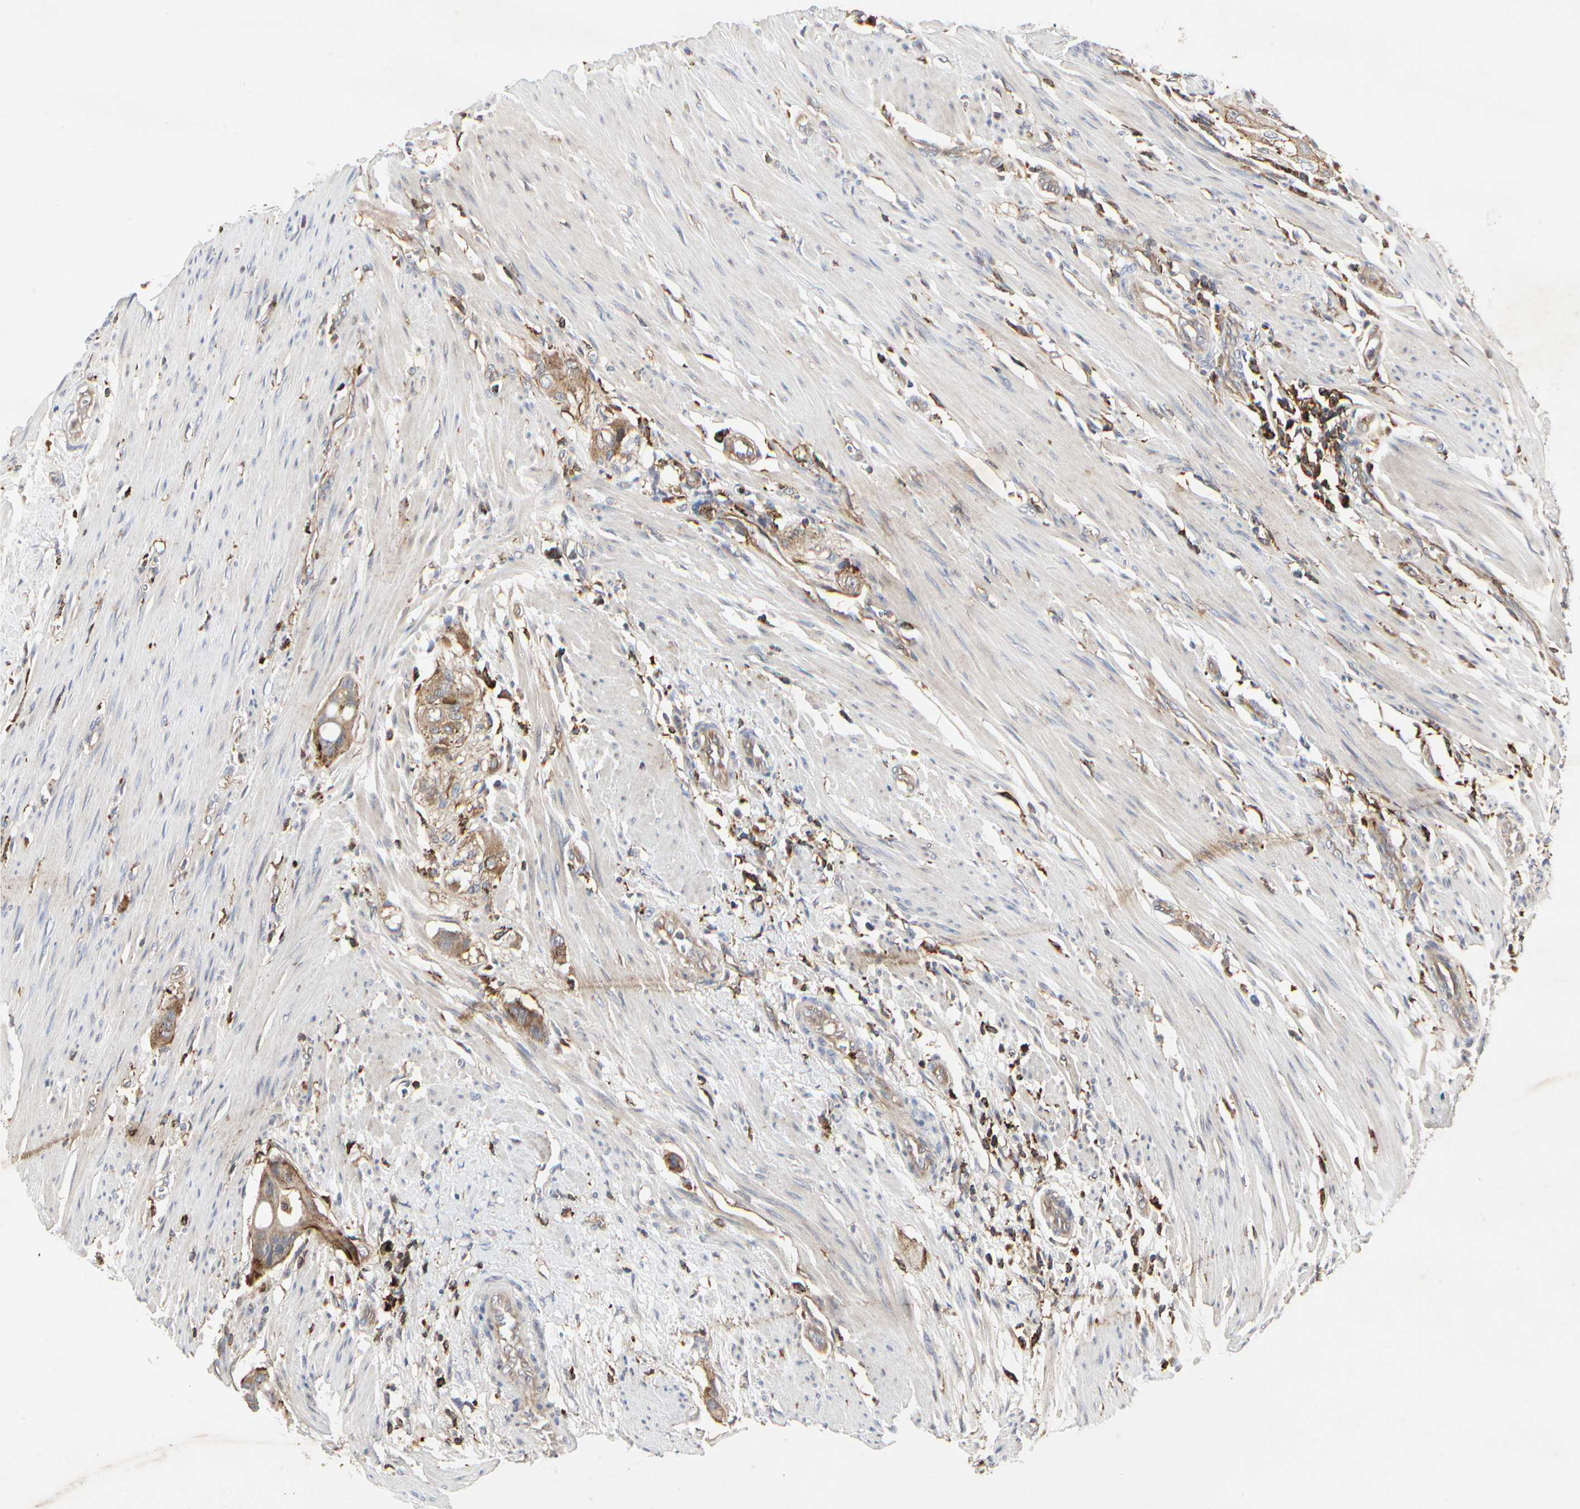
{"staining": {"intensity": "weak", "quantity": "25%-75%", "location": "cytoplasmic/membranous"}, "tissue": "colorectal cancer", "cell_type": "Tumor cells", "image_type": "cancer", "snomed": [{"axis": "morphology", "description": "Adenocarcinoma, NOS"}, {"axis": "topography", "description": "Colon"}], "caption": "Protein expression analysis of adenocarcinoma (colorectal) exhibits weak cytoplasmic/membranous staining in about 25%-75% of tumor cells. (IHC, brightfield microscopy, high magnification).", "gene": "NAPG", "patient": {"sex": "female", "age": 57}}